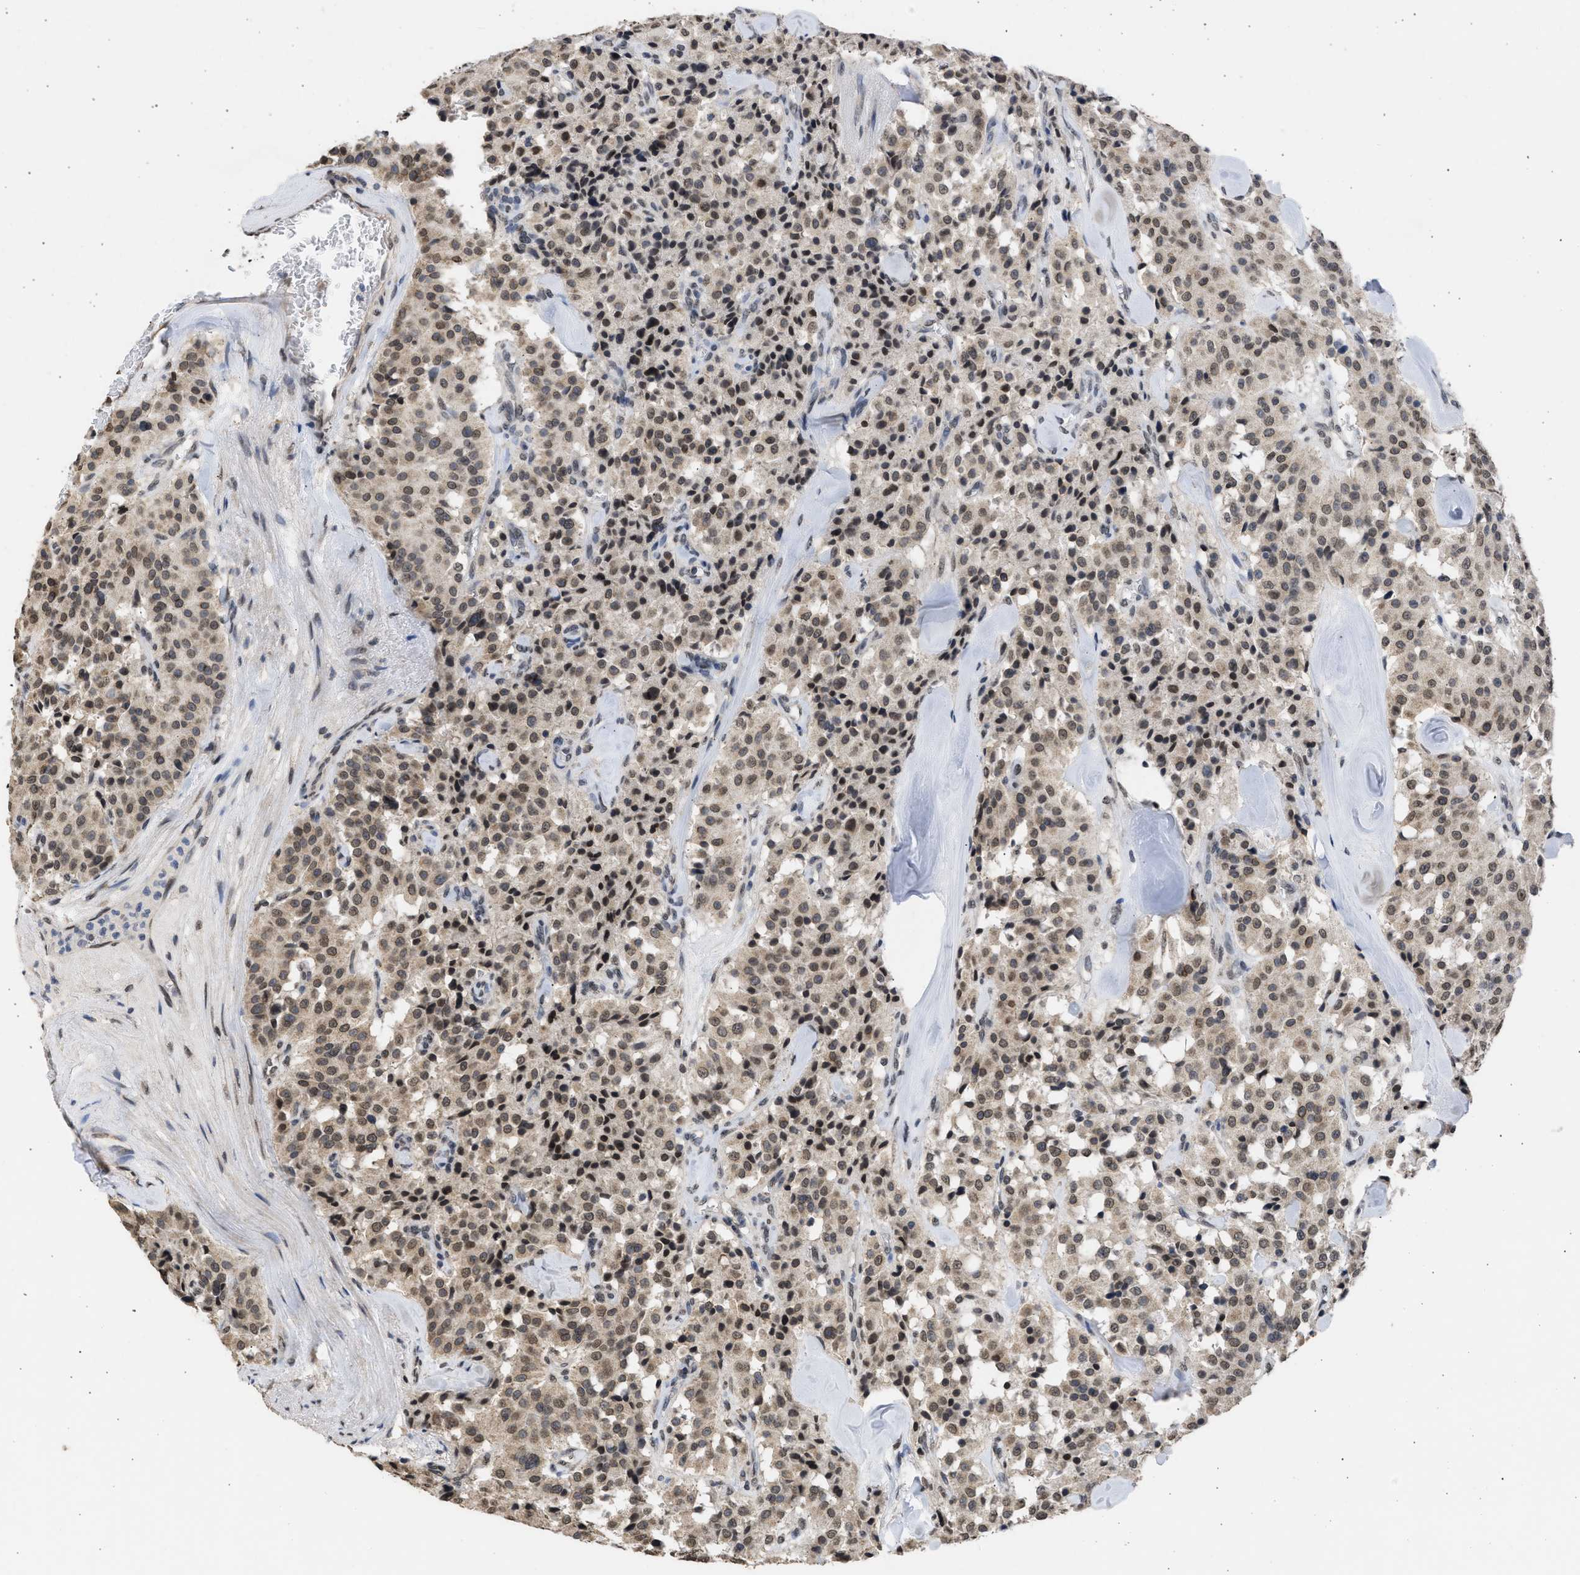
{"staining": {"intensity": "moderate", "quantity": ">75%", "location": "cytoplasmic/membranous"}, "tissue": "carcinoid", "cell_type": "Tumor cells", "image_type": "cancer", "snomed": [{"axis": "morphology", "description": "Carcinoid, malignant, NOS"}, {"axis": "topography", "description": "Lung"}], "caption": "DAB immunohistochemical staining of human carcinoid displays moderate cytoplasmic/membranous protein expression in approximately >75% of tumor cells.", "gene": "NUP35", "patient": {"sex": "male", "age": 30}}